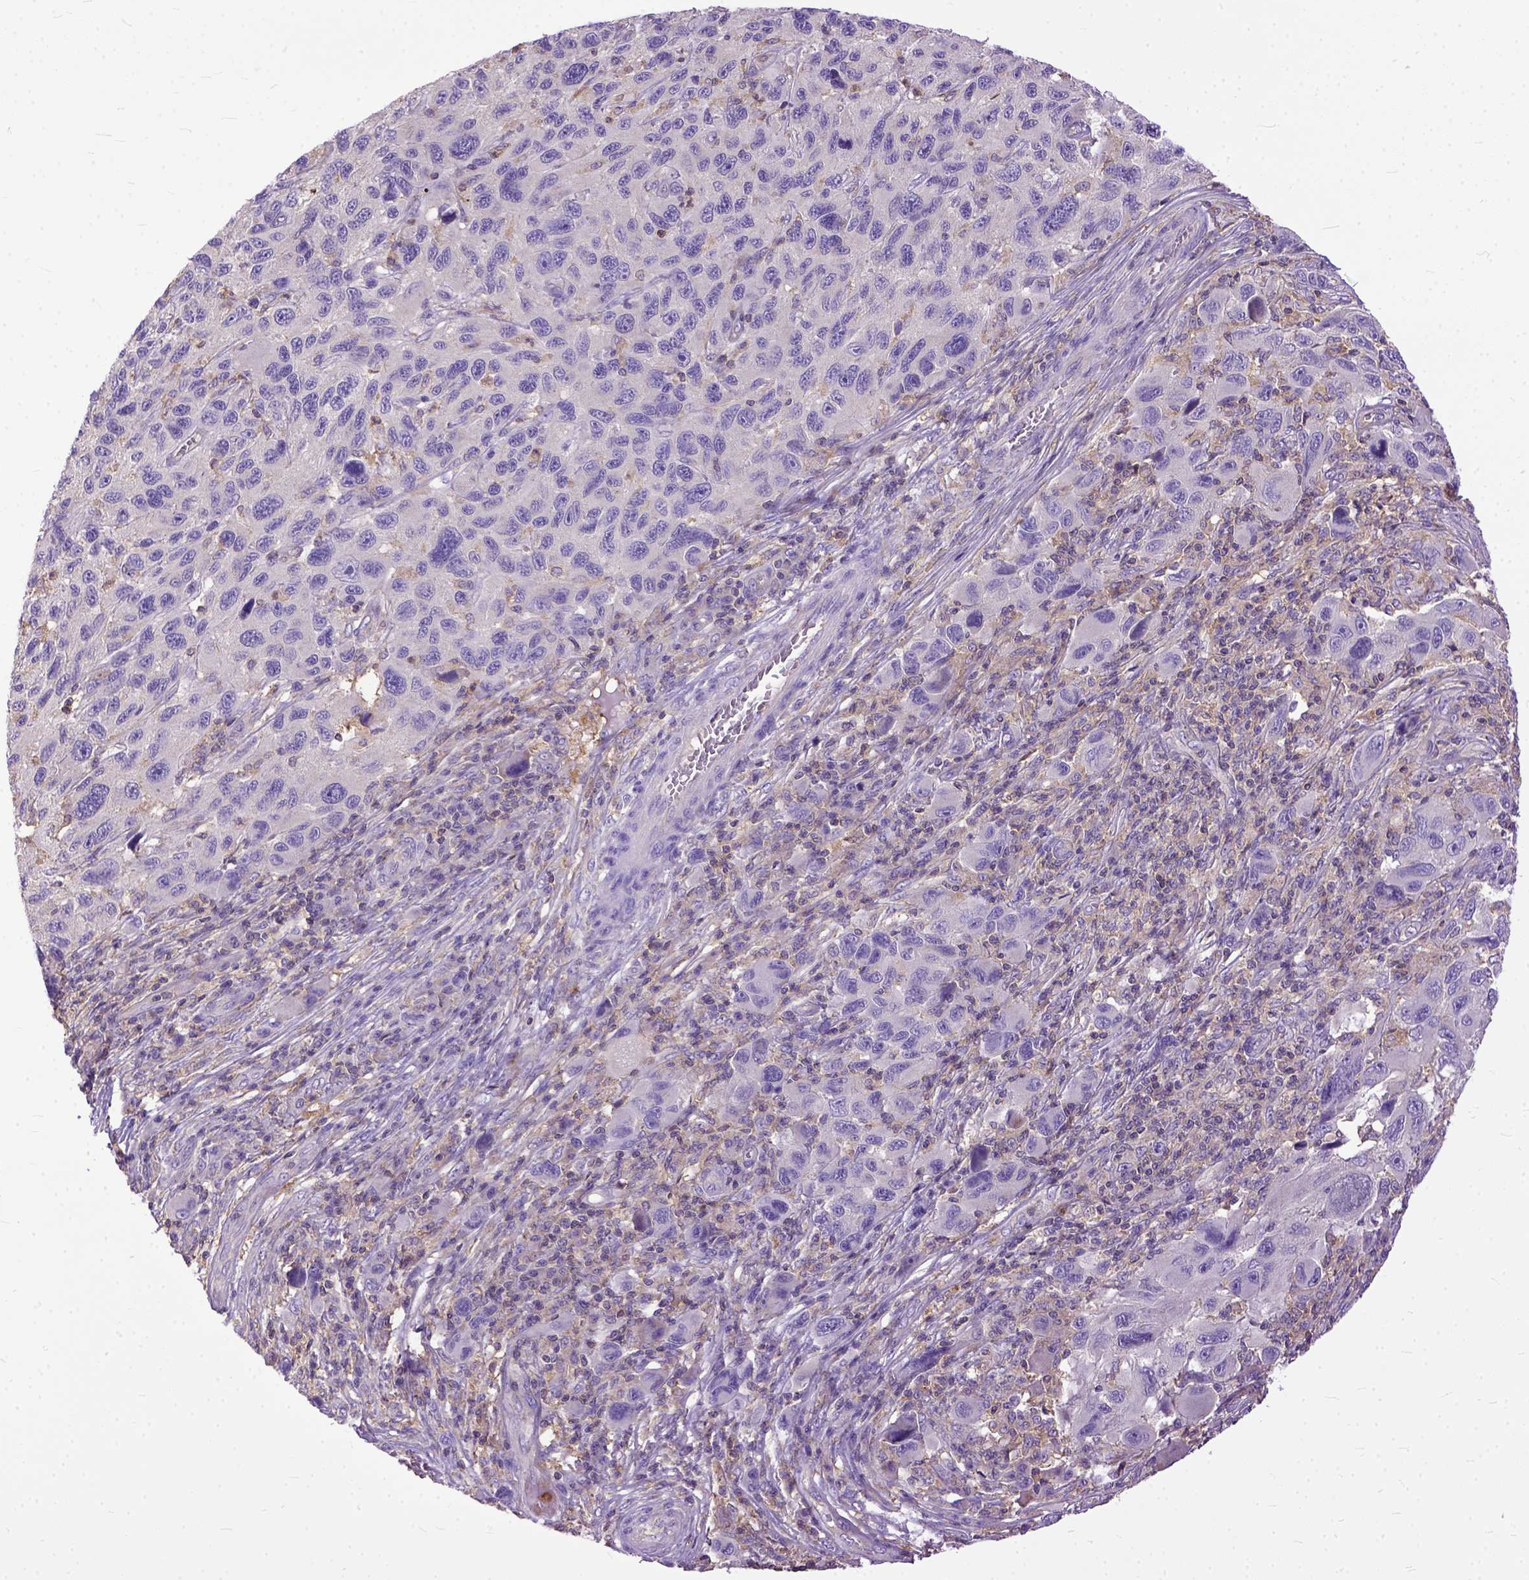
{"staining": {"intensity": "negative", "quantity": "none", "location": "none"}, "tissue": "melanoma", "cell_type": "Tumor cells", "image_type": "cancer", "snomed": [{"axis": "morphology", "description": "Malignant melanoma, NOS"}, {"axis": "topography", "description": "Skin"}], "caption": "Tumor cells show no significant expression in malignant melanoma. (DAB (3,3'-diaminobenzidine) immunohistochemistry (IHC), high magnification).", "gene": "NAMPT", "patient": {"sex": "male", "age": 53}}